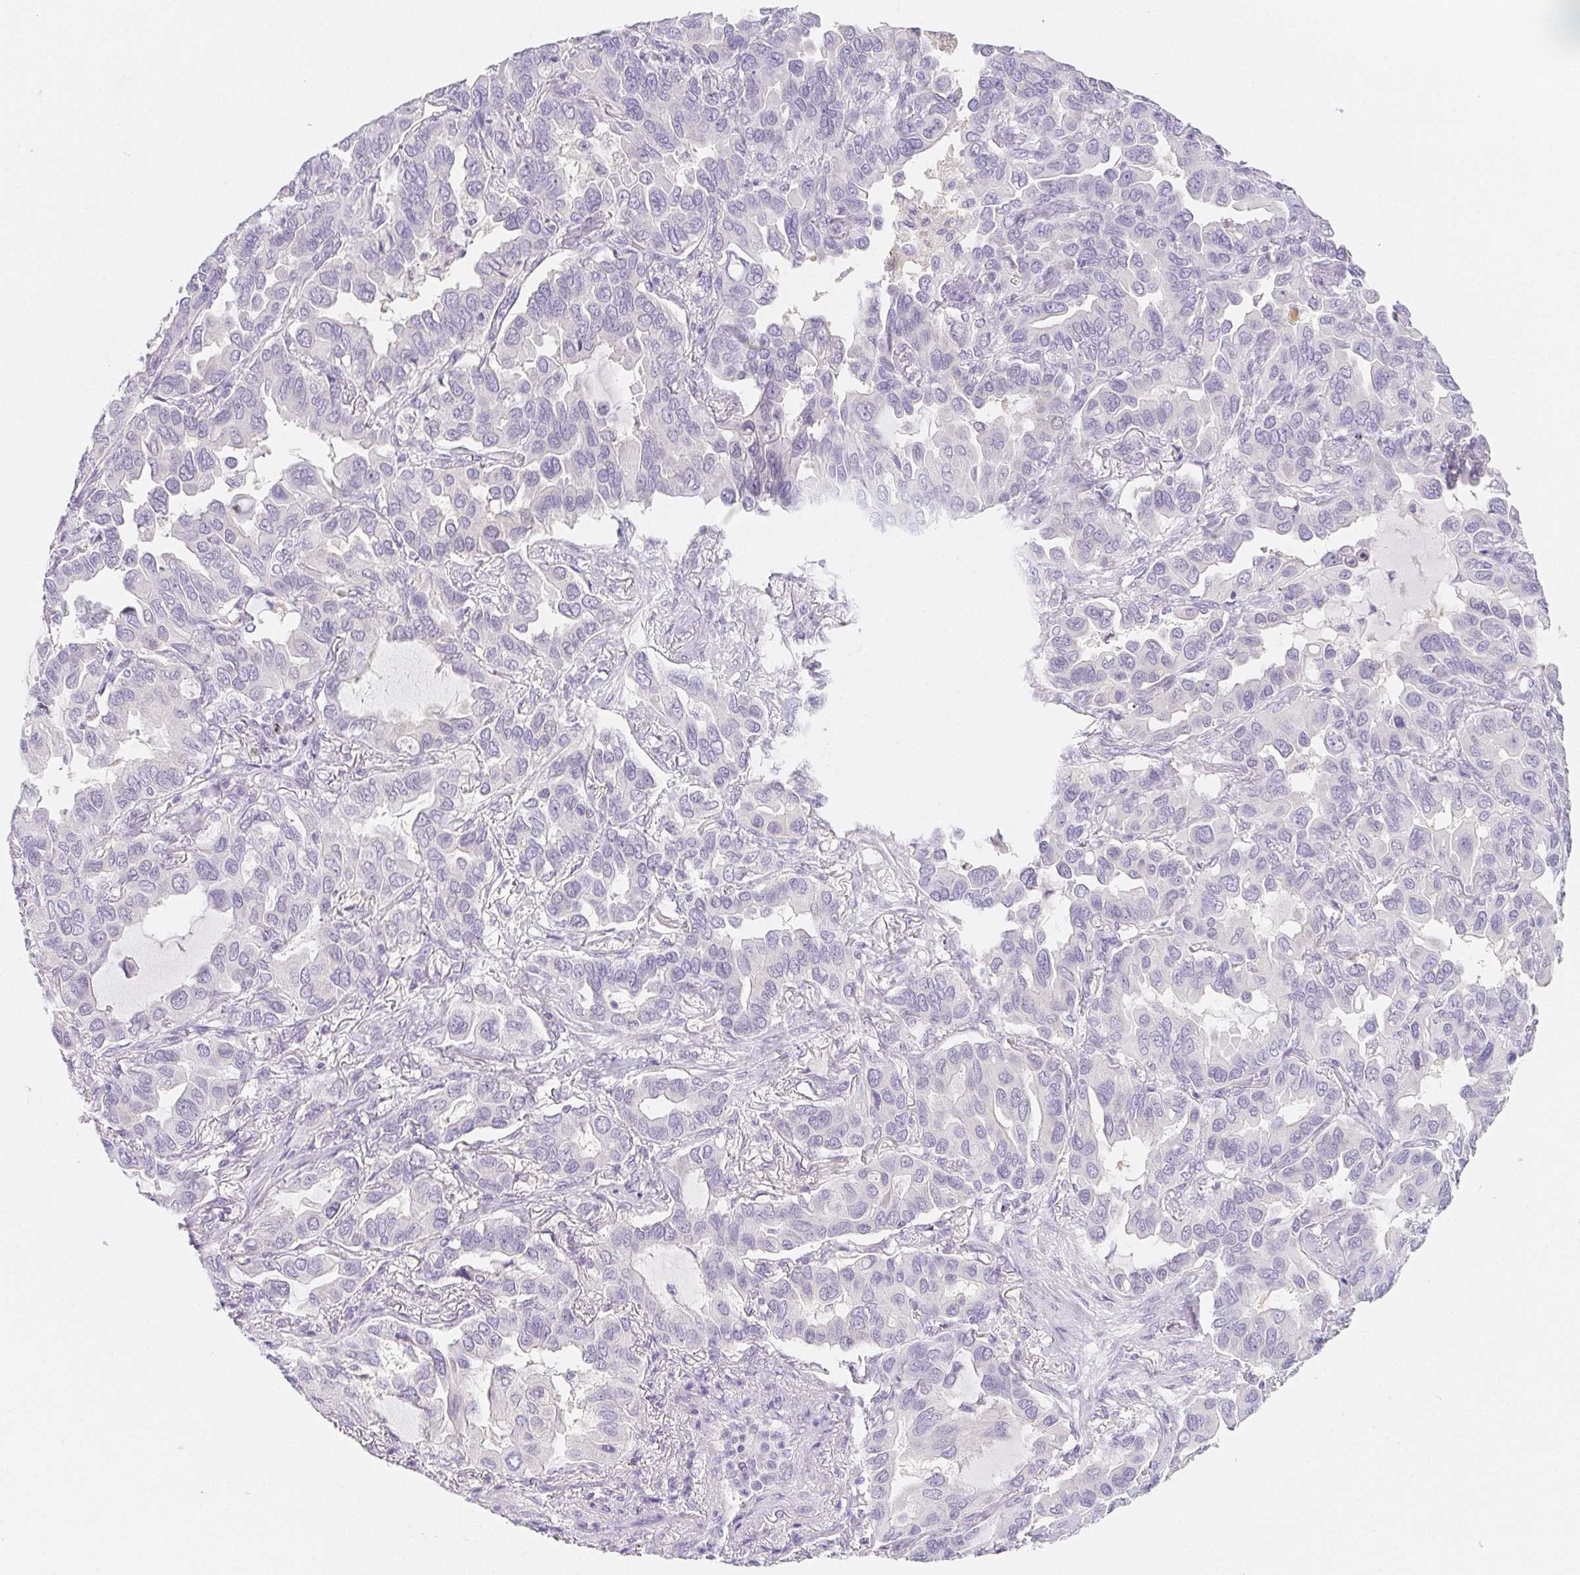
{"staining": {"intensity": "negative", "quantity": "none", "location": "none"}, "tissue": "lung cancer", "cell_type": "Tumor cells", "image_type": "cancer", "snomed": [{"axis": "morphology", "description": "Adenocarcinoma, NOS"}, {"axis": "topography", "description": "Lung"}], "caption": "The IHC photomicrograph has no significant staining in tumor cells of lung cancer tissue.", "gene": "ZBBX", "patient": {"sex": "male", "age": 64}}